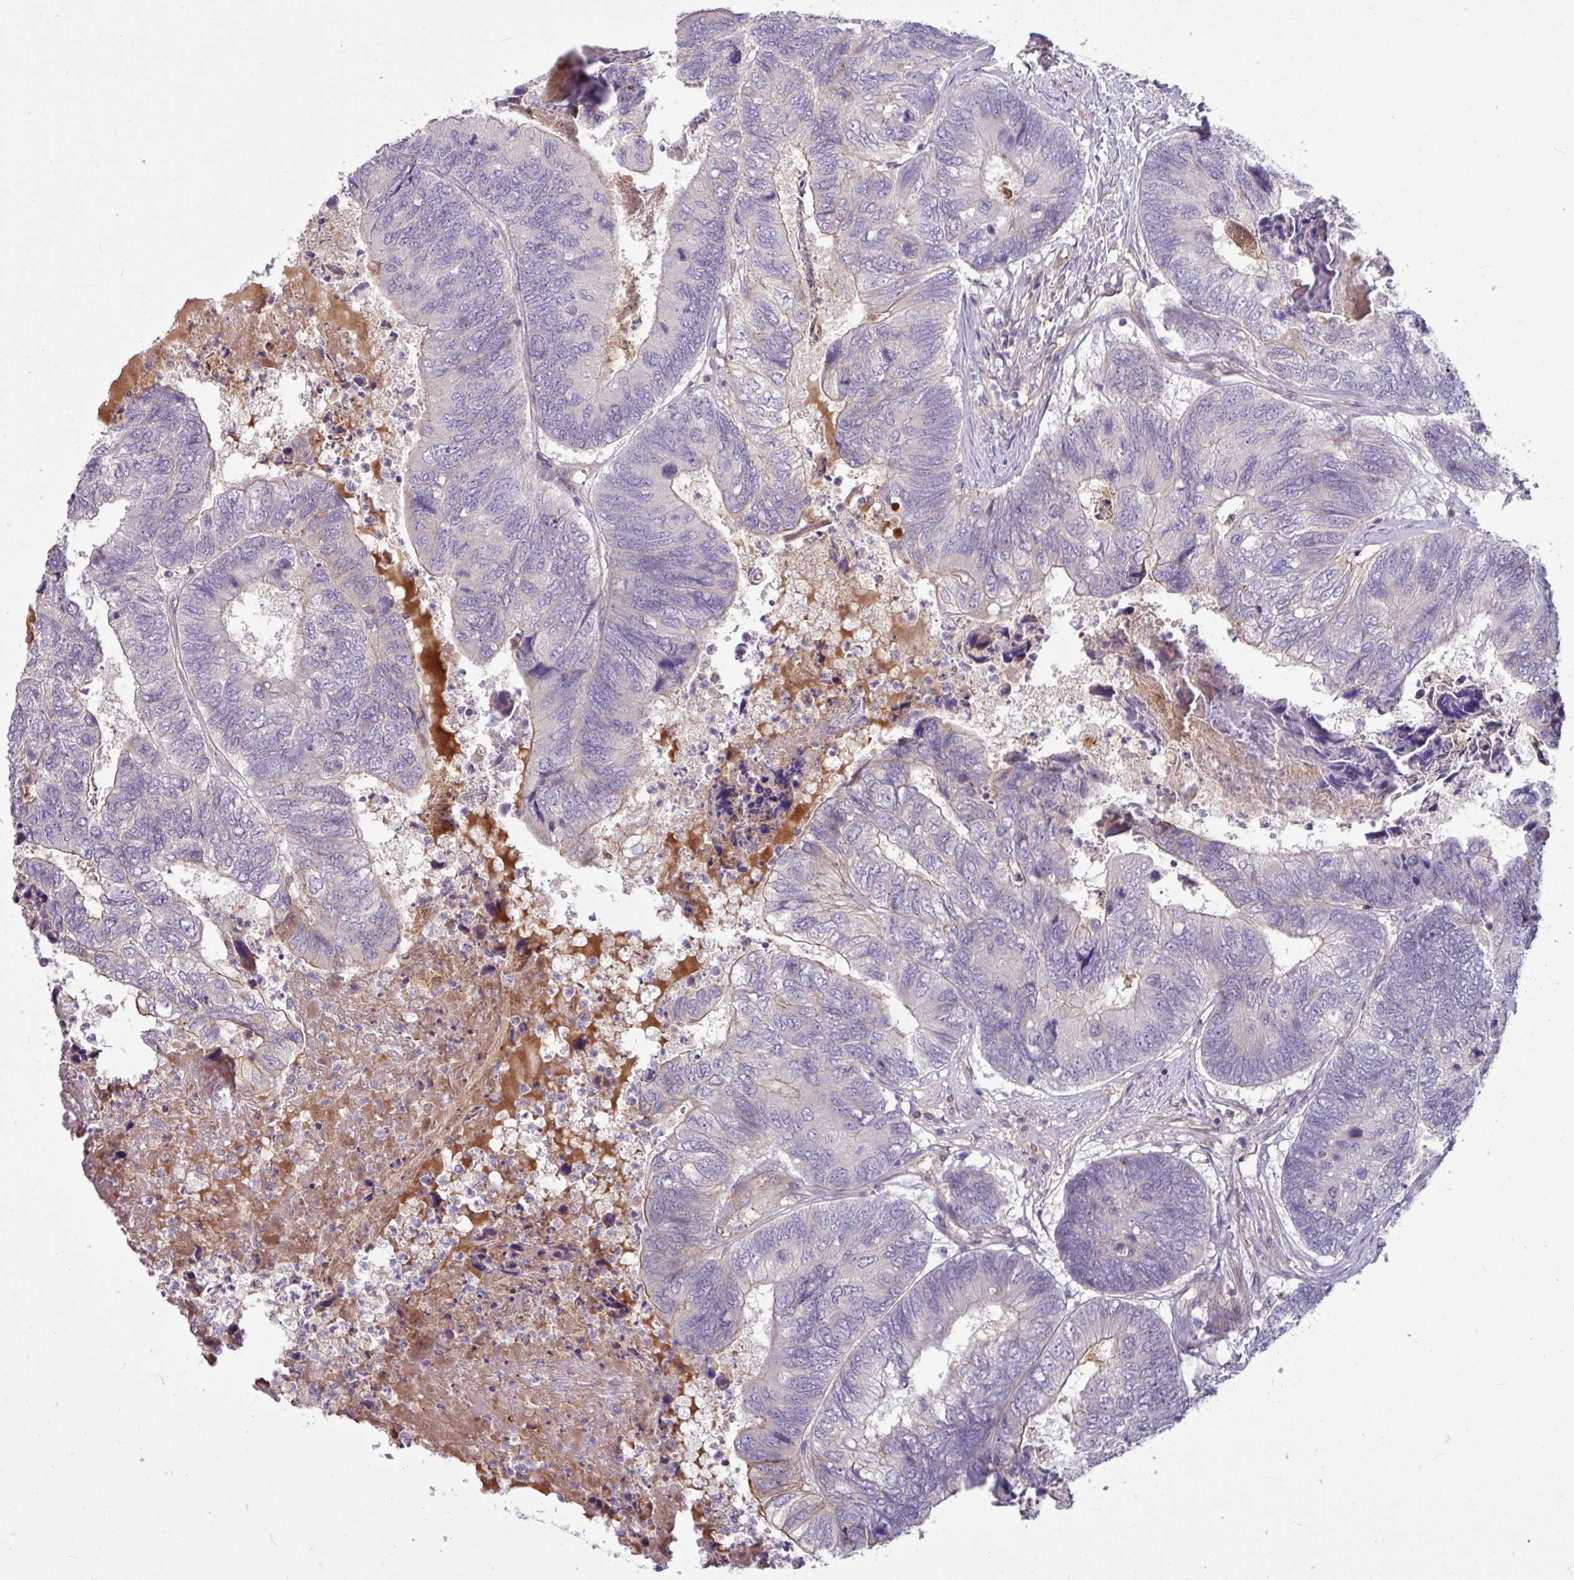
{"staining": {"intensity": "negative", "quantity": "none", "location": "none"}, "tissue": "colorectal cancer", "cell_type": "Tumor cells", "image_type": "cancer", "snomed": [{"axis": "morphology", "description": "Adenocarcinoma, NOS"}, {"axis": "topography", "description": "Colon"}], "caption": "Tumor cells show no significant expression in adenocarcinoma (colorectal). Nuclei are stained in blue.", "gene": "B4GALNT4", "patient": {"sex": "female", "age": 67}}